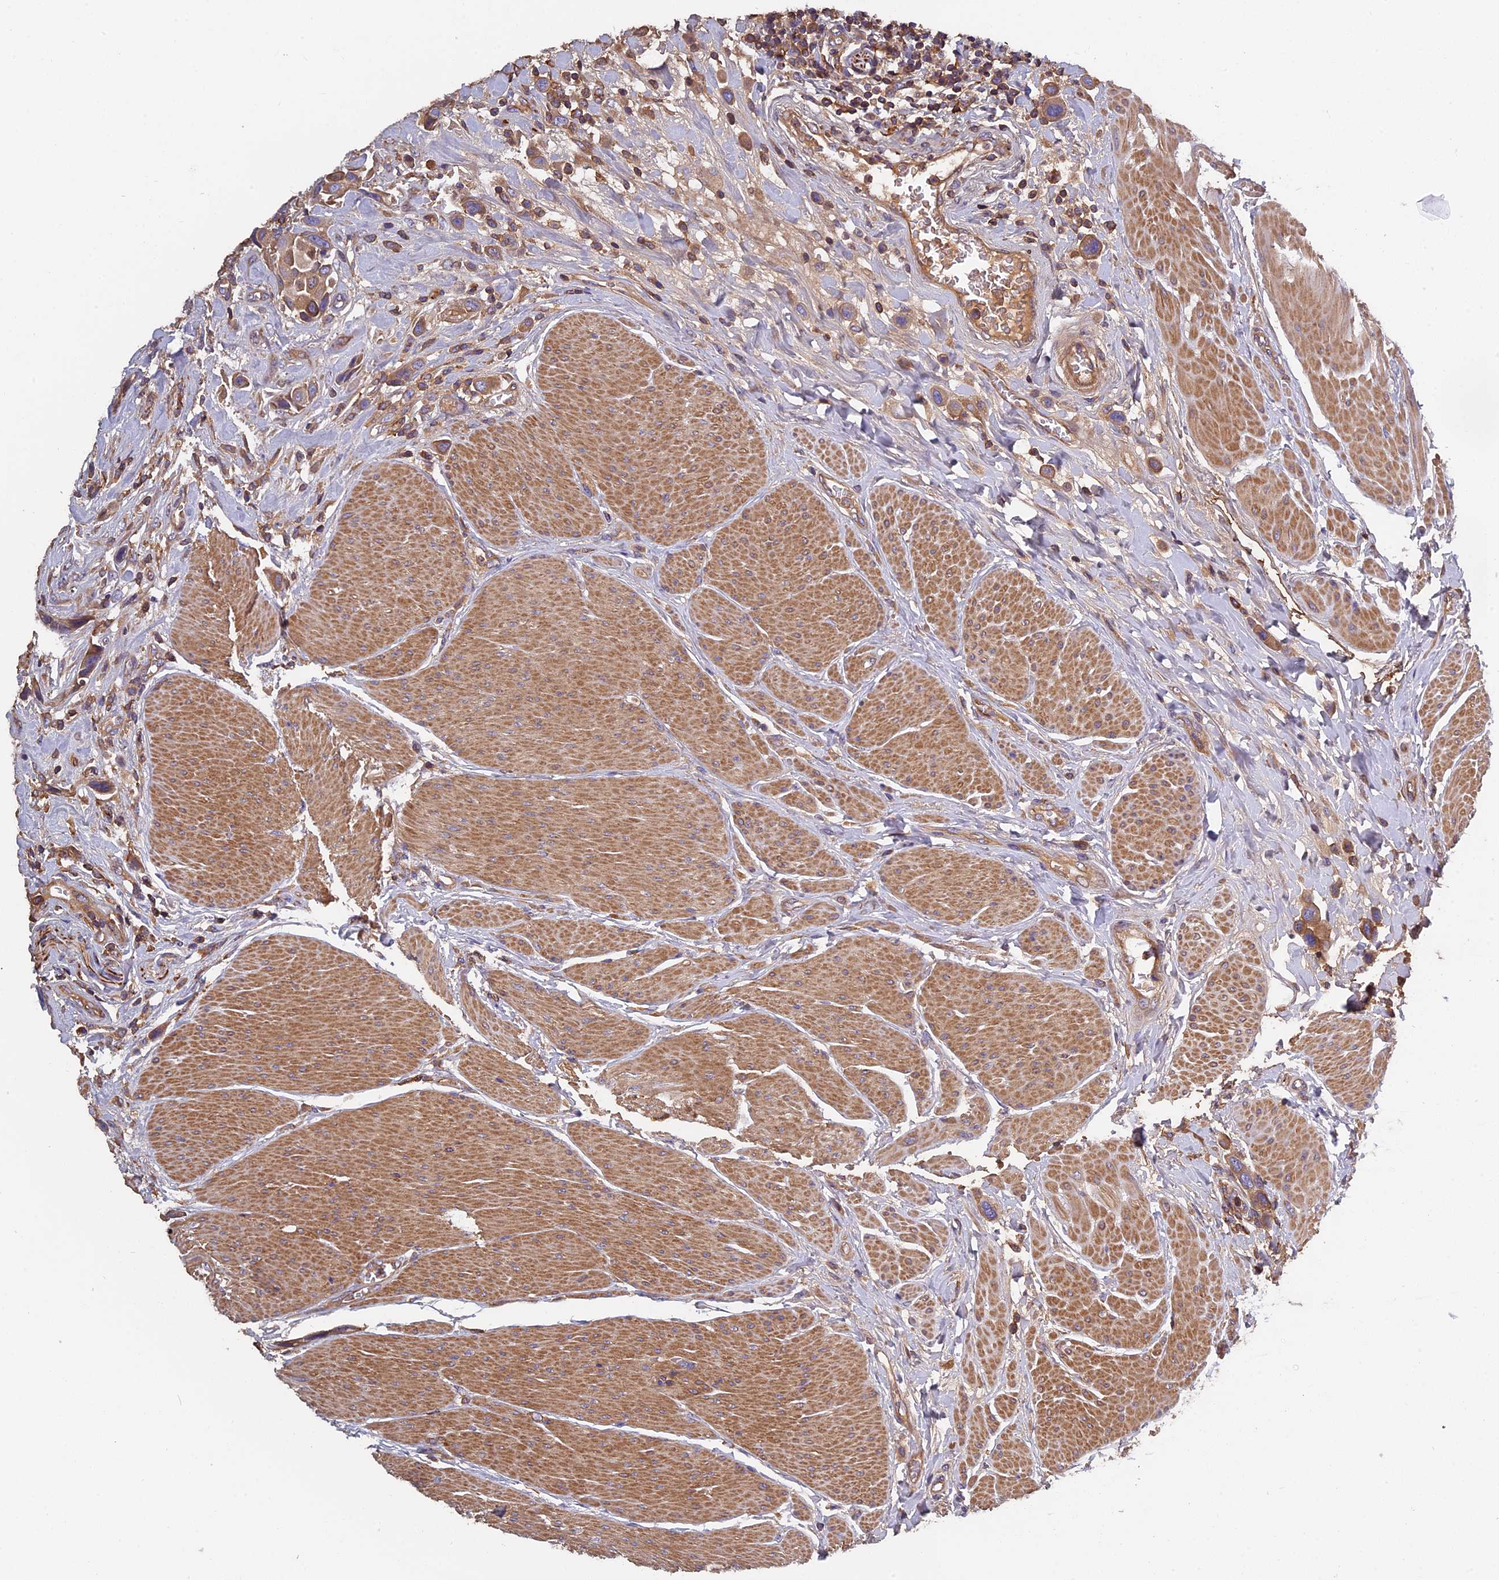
{"staining": {"intensity": "moderate", "quantity": ">75%", "location": "cytoplasmic/membranous"}, "tissue": "urothelial cancer", "cell_type": "Tumor cells", "image_type": "cancer", "snomed": [{"axis": "morphology", "description": "Urothelial carcinoma, High grade"}, {"axis": "topography", "description": "Urinary bladder"}], "caption": "The immunohistochemical stain labels moderate cytoplasmic/membranous expression in tumor cells of urothelial carcinoma (high-grade) tissue.", "gene": "CCDC153", "patient": {"sex": "male", "age": 50}}